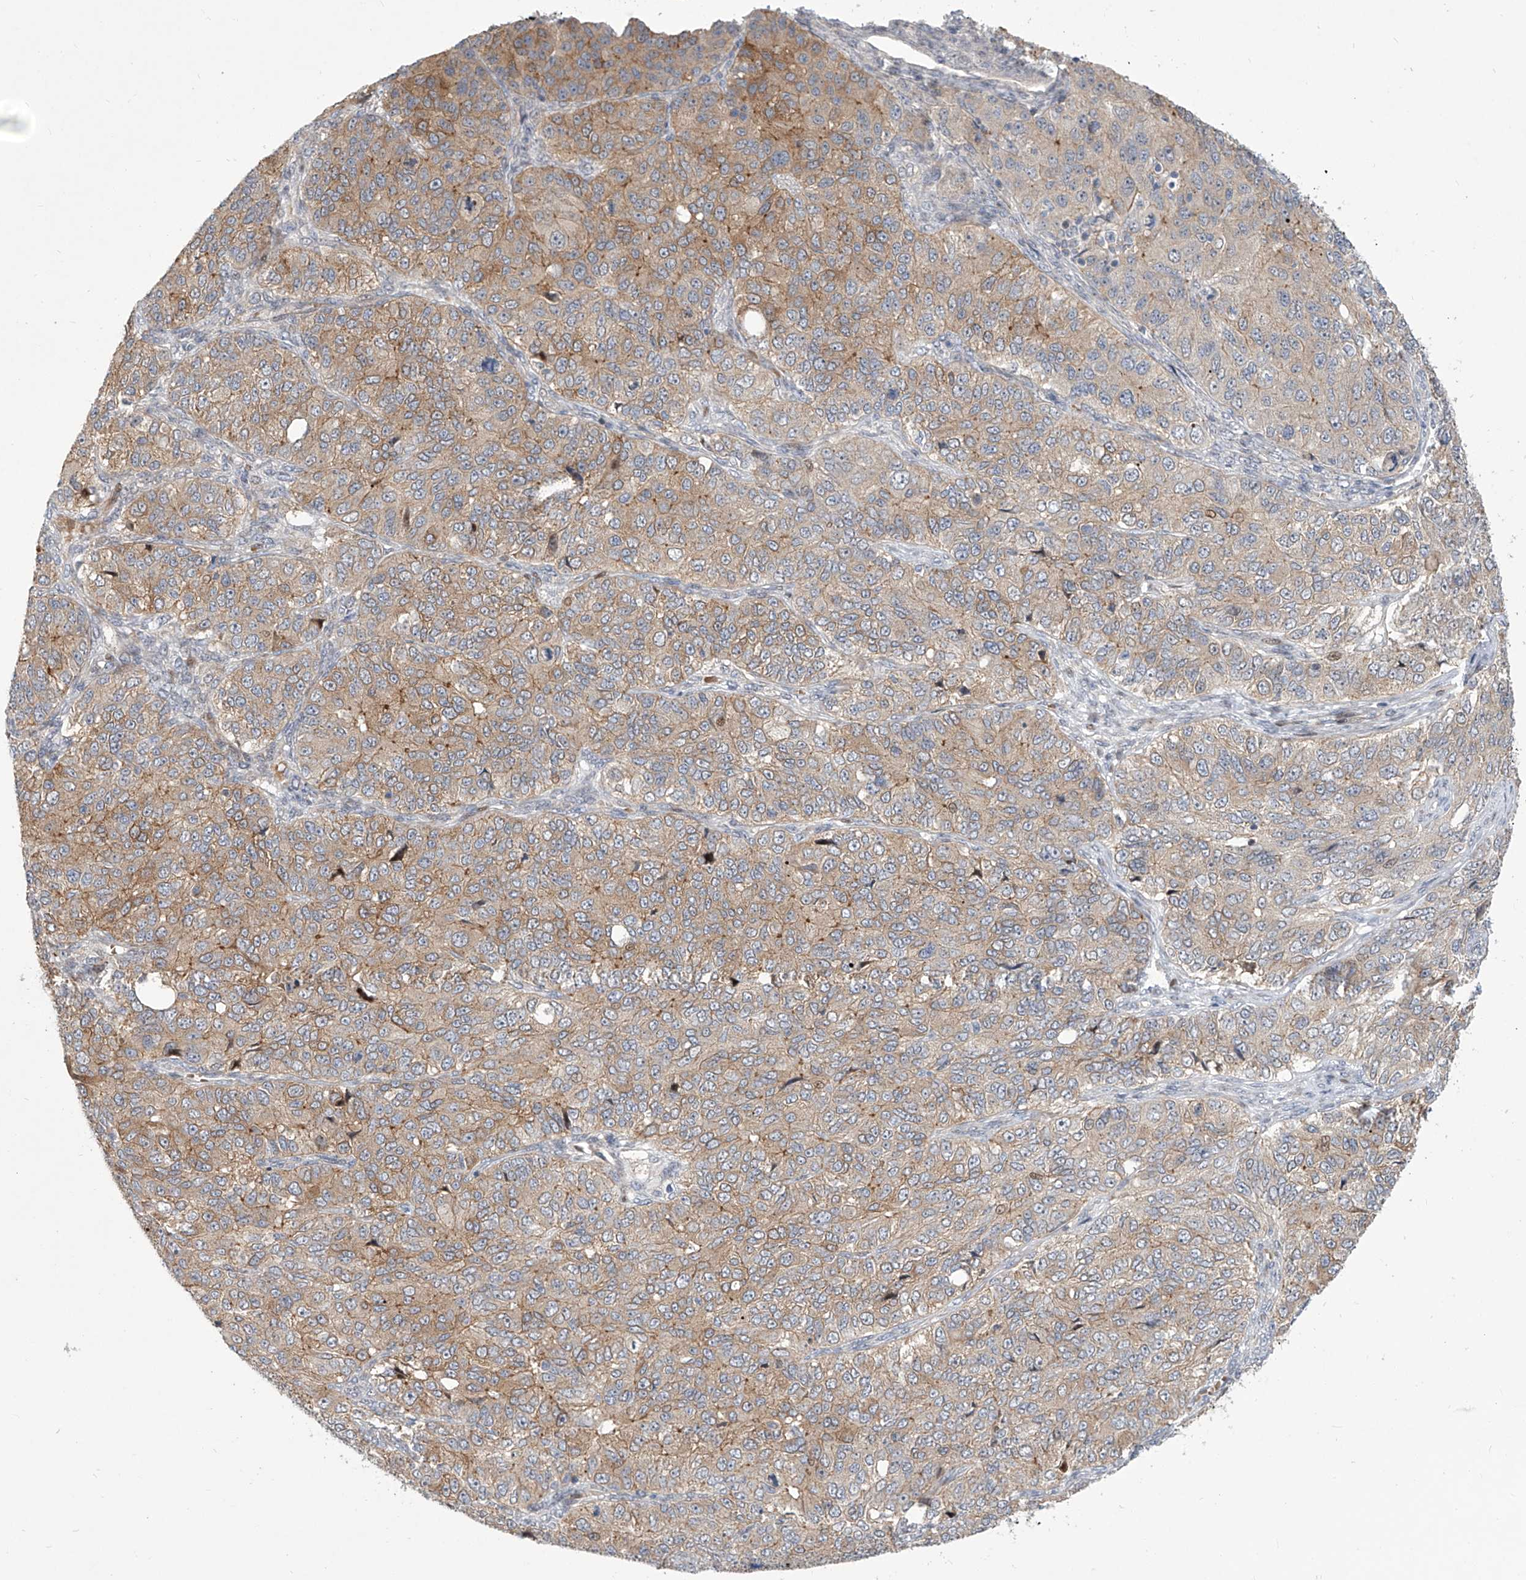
{"staining": {"intensity": "moderate", "quantity": "25%-75%", "location": "cytoplasmic/membranous"}, "tissue": "ovarian cancer", "cell_type": "Tumor cells", "image_type": "cancer", "snomed": [{"axis": "morphology", "description": "Carcinoma, endometroid"}, {"axis": "topography", "description": "Ovary"}], "caption": "There is medium levels of moderate cytoplasmic/membranous expression in tumor cells of ovarian cancer, as demonstrated by immunohistochemical staining (brown color).", "gene": "LRRC1", "patient": {"sex": "female", "age": 51}}